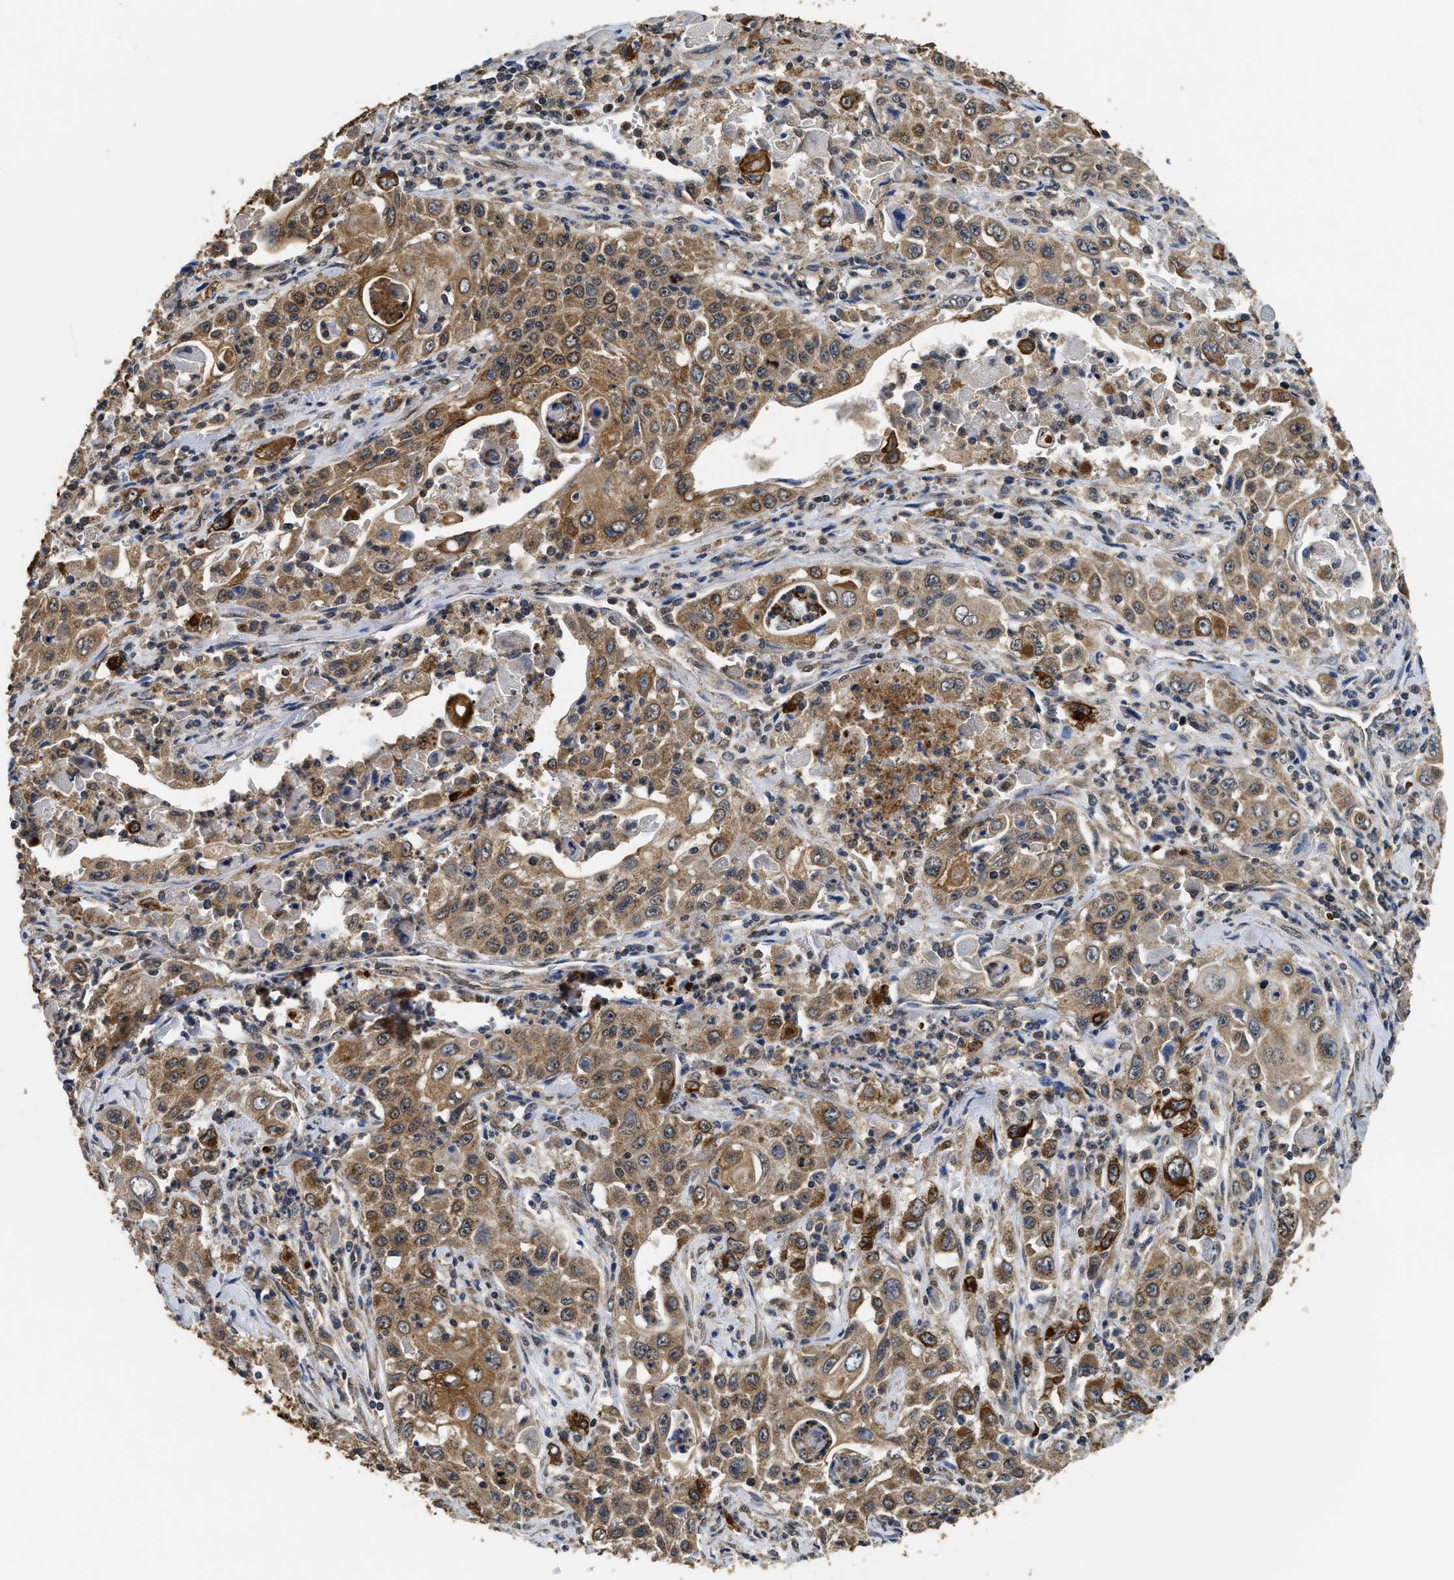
{"staining": {"intensity": "moderate", "quantity": ">75%", "location": "cytoplasmic/membranous"}, "tissue": "pancreatic cancer", "cell_type": "Tumor cells", "image_type": "cancer", "snomed": [{"axis": "morphology", "description": "Adenocarcinoma, NOS"}, {"axis": "topography", "description": "Pancreas"}], "caption": "Immunohistochemistry (IHC) (DAB) staining of adenocarcinoma (pancreatic) displays moderate cytoplasmic/membranous protein staining in about >75% of tumor cells.", "gene": "CTNNA1", "patient": {"sex": "male", "age": 70}}